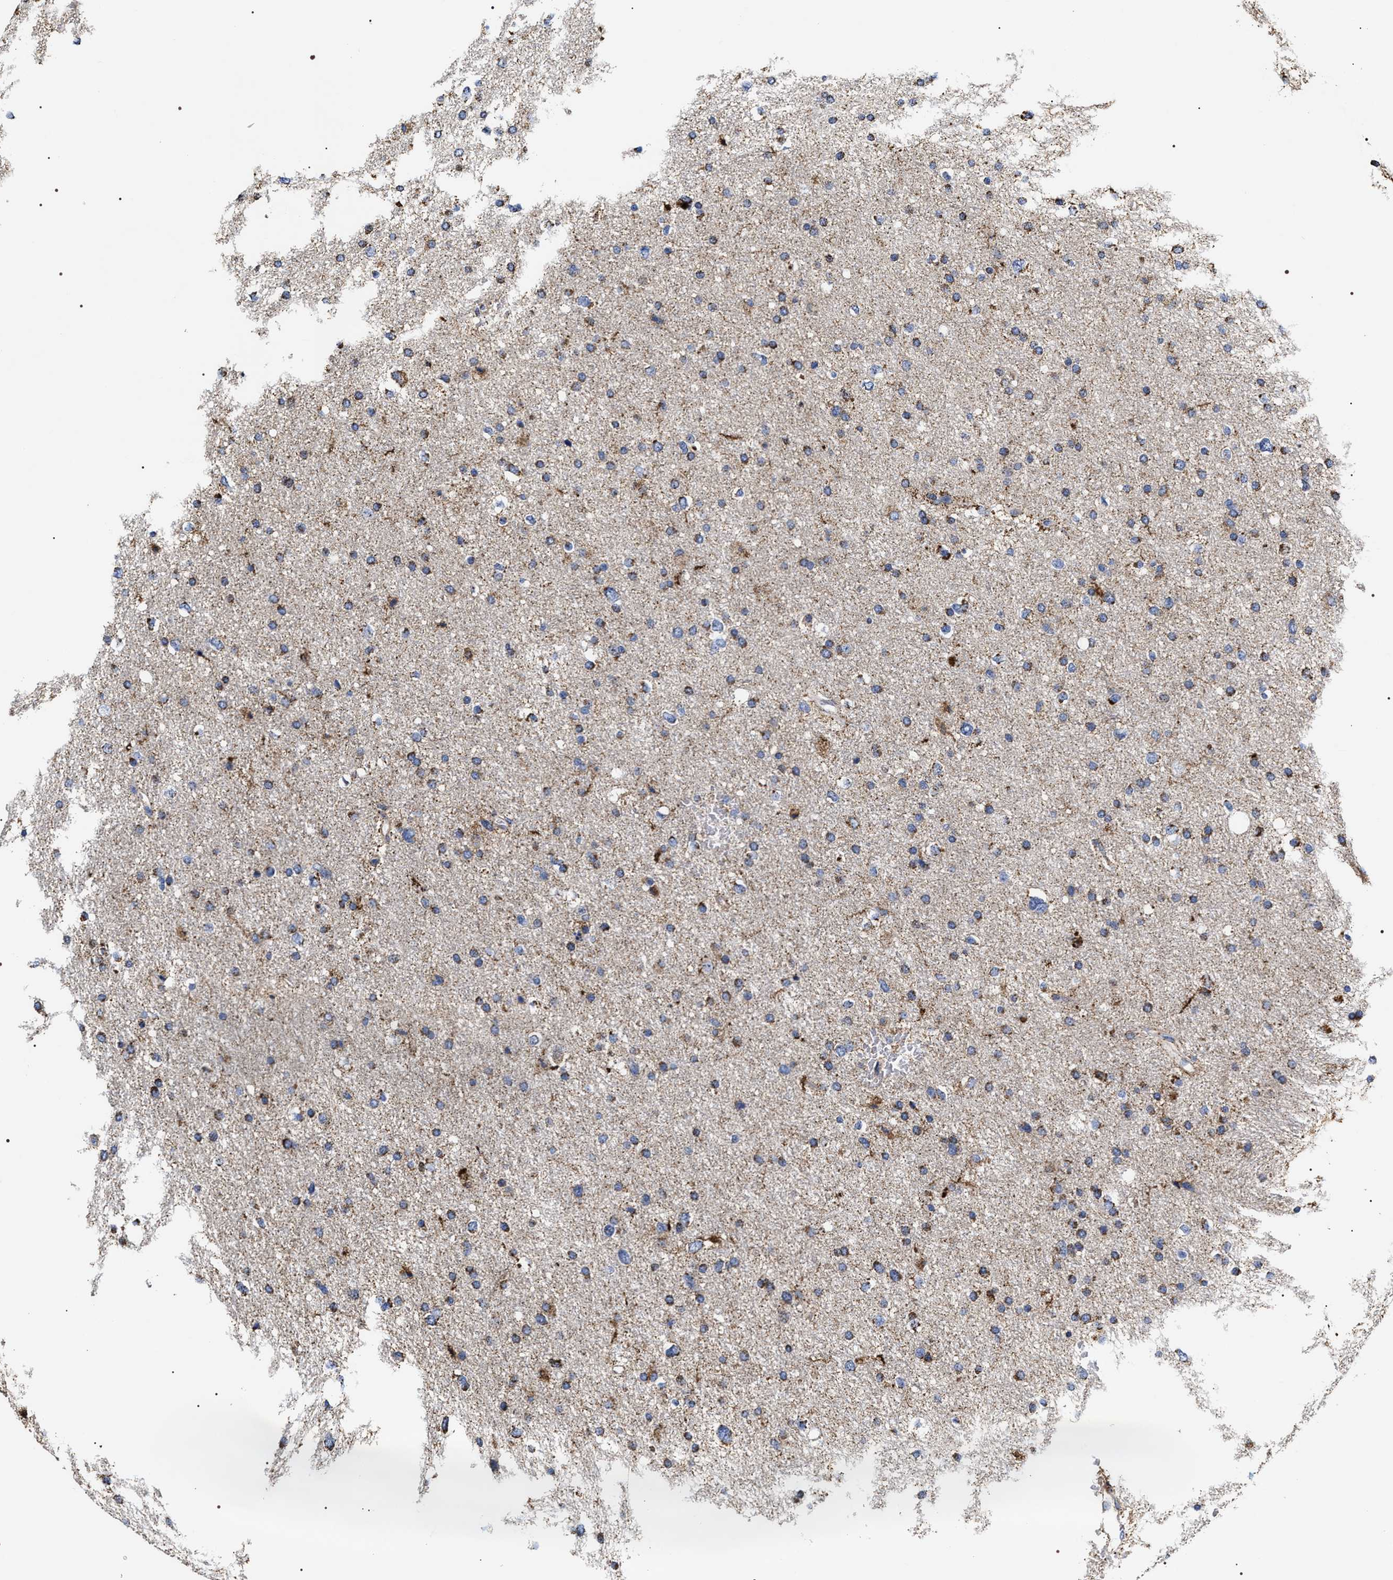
{"staining": {"intensity": "moderate", "quantity": ">75%", "location": "cytoplasmic/membranous"}, "tissue": "glioma", "cell_type": "Tumor cells", "image_type": "cancer", "snomed": [{"axis": "morphology", "description": "Glioma, malignant, Low grade"}, {"axis": "topography", "description": "Brain"}], "caption": "This is an image of IHC staining of glioma, which shows moderate positivity in the cytoplasmic/membranous of tumor cells.", "gene": "COG5", "patient": {"sex": "female", "age": 37}}